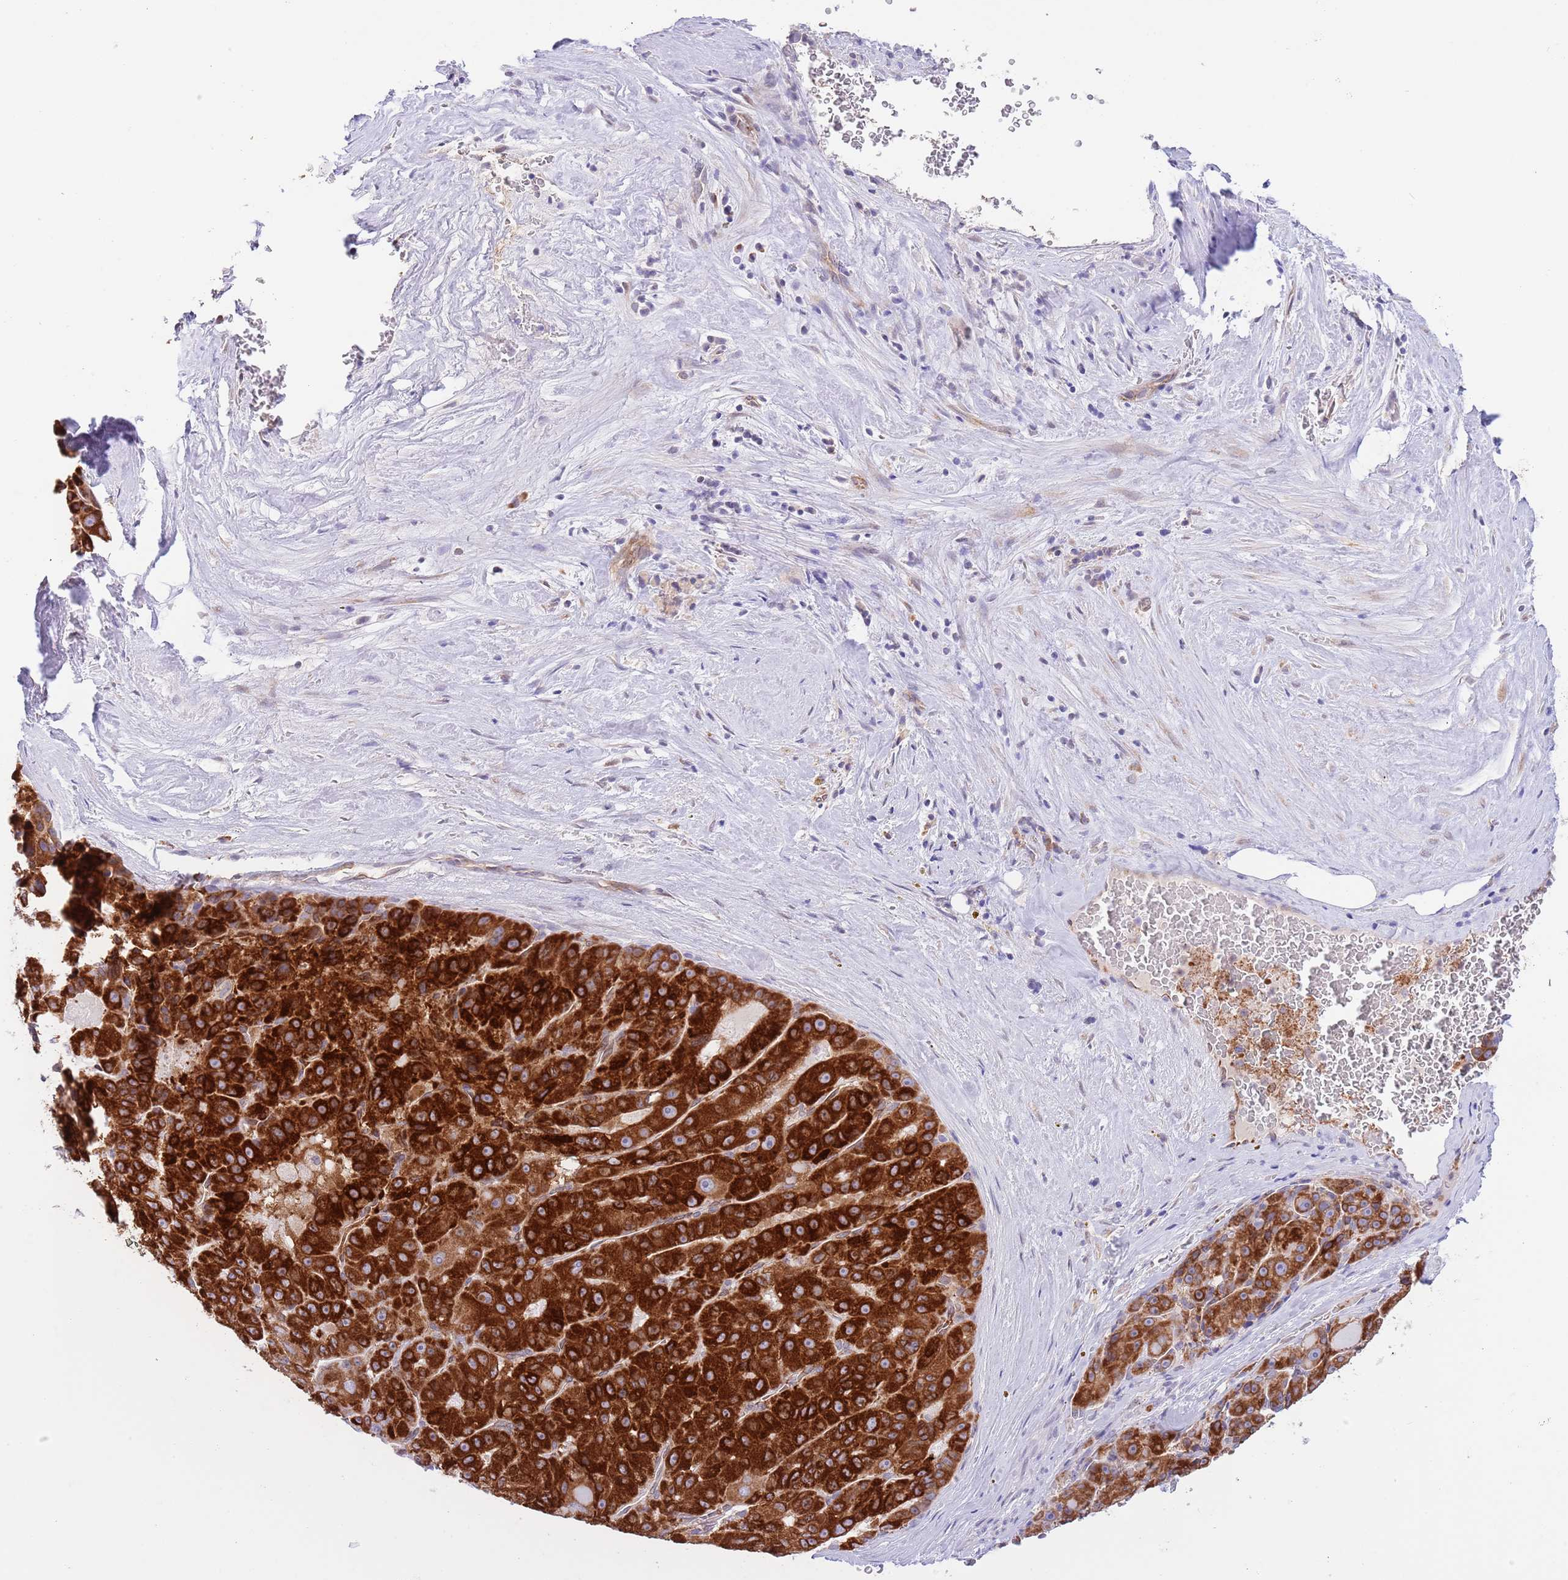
{"staining": {"intensity": "strong", "quantity": ">75%", "location": "cytoplasmic/membranous"}, "tissue": "liver cancer", "cell_type": "Tumor cells", "image_type": "cancer", "snomed": [{"axis": "morphology", "description": "Carcinoma, Hepatocellular, NOS"}, {"axis": "topography", "description": "Liver"}], "caption": "A high amount of strong cytoplasmic/membranous expression is appreciated in about >75% of tumor cells in liver hepatocellular carcinoma tissue. (DAB (3,3'-diaminobenzidine) = brown stain, brightfield microscopy at high magnification).", "gene": "EBPL", "patient": {"sex": "male", "age": 76}}